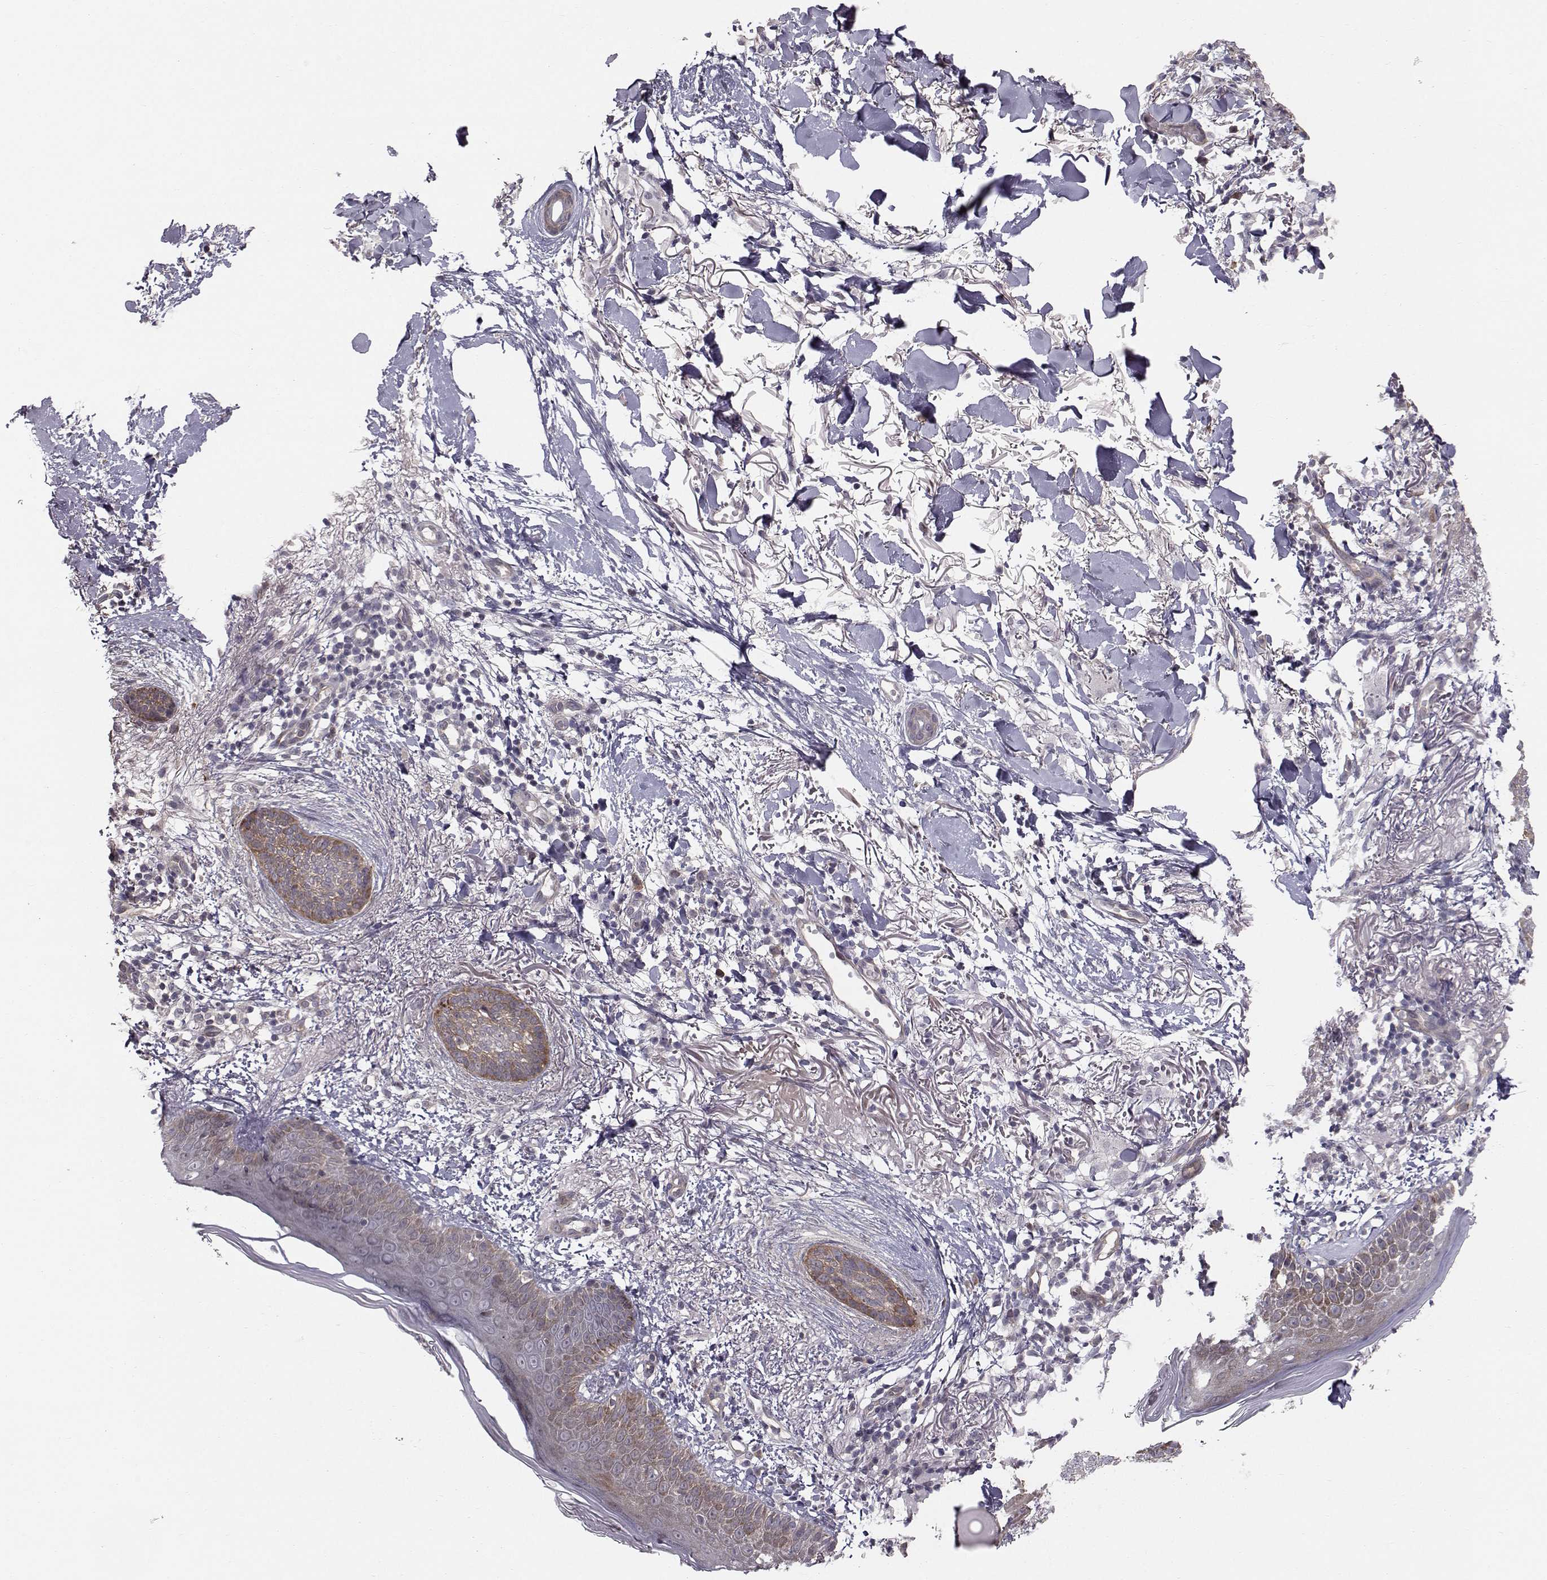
{"staining": {"intensity": "negative", "quantity": "none", "location": "none"}, "tissue": "skin cancer", "cell_type": "Tumor cells", "image_type": "cancer", "snomed": [{"axis": "morphology", "description": "Normal tissue, NOS"}, {"axis": "morphology", "description": "Basal cell carcinoma"}, {"axis": "topography", "description": "Skin"}], "caption": "Immunohistochemistry (IHC) of human basal cell carcinoma (skin) demonstrates no staining in tumor cells.", "gene": "HSP90AB1", "patient": {"sex": "male", "age": 84}}